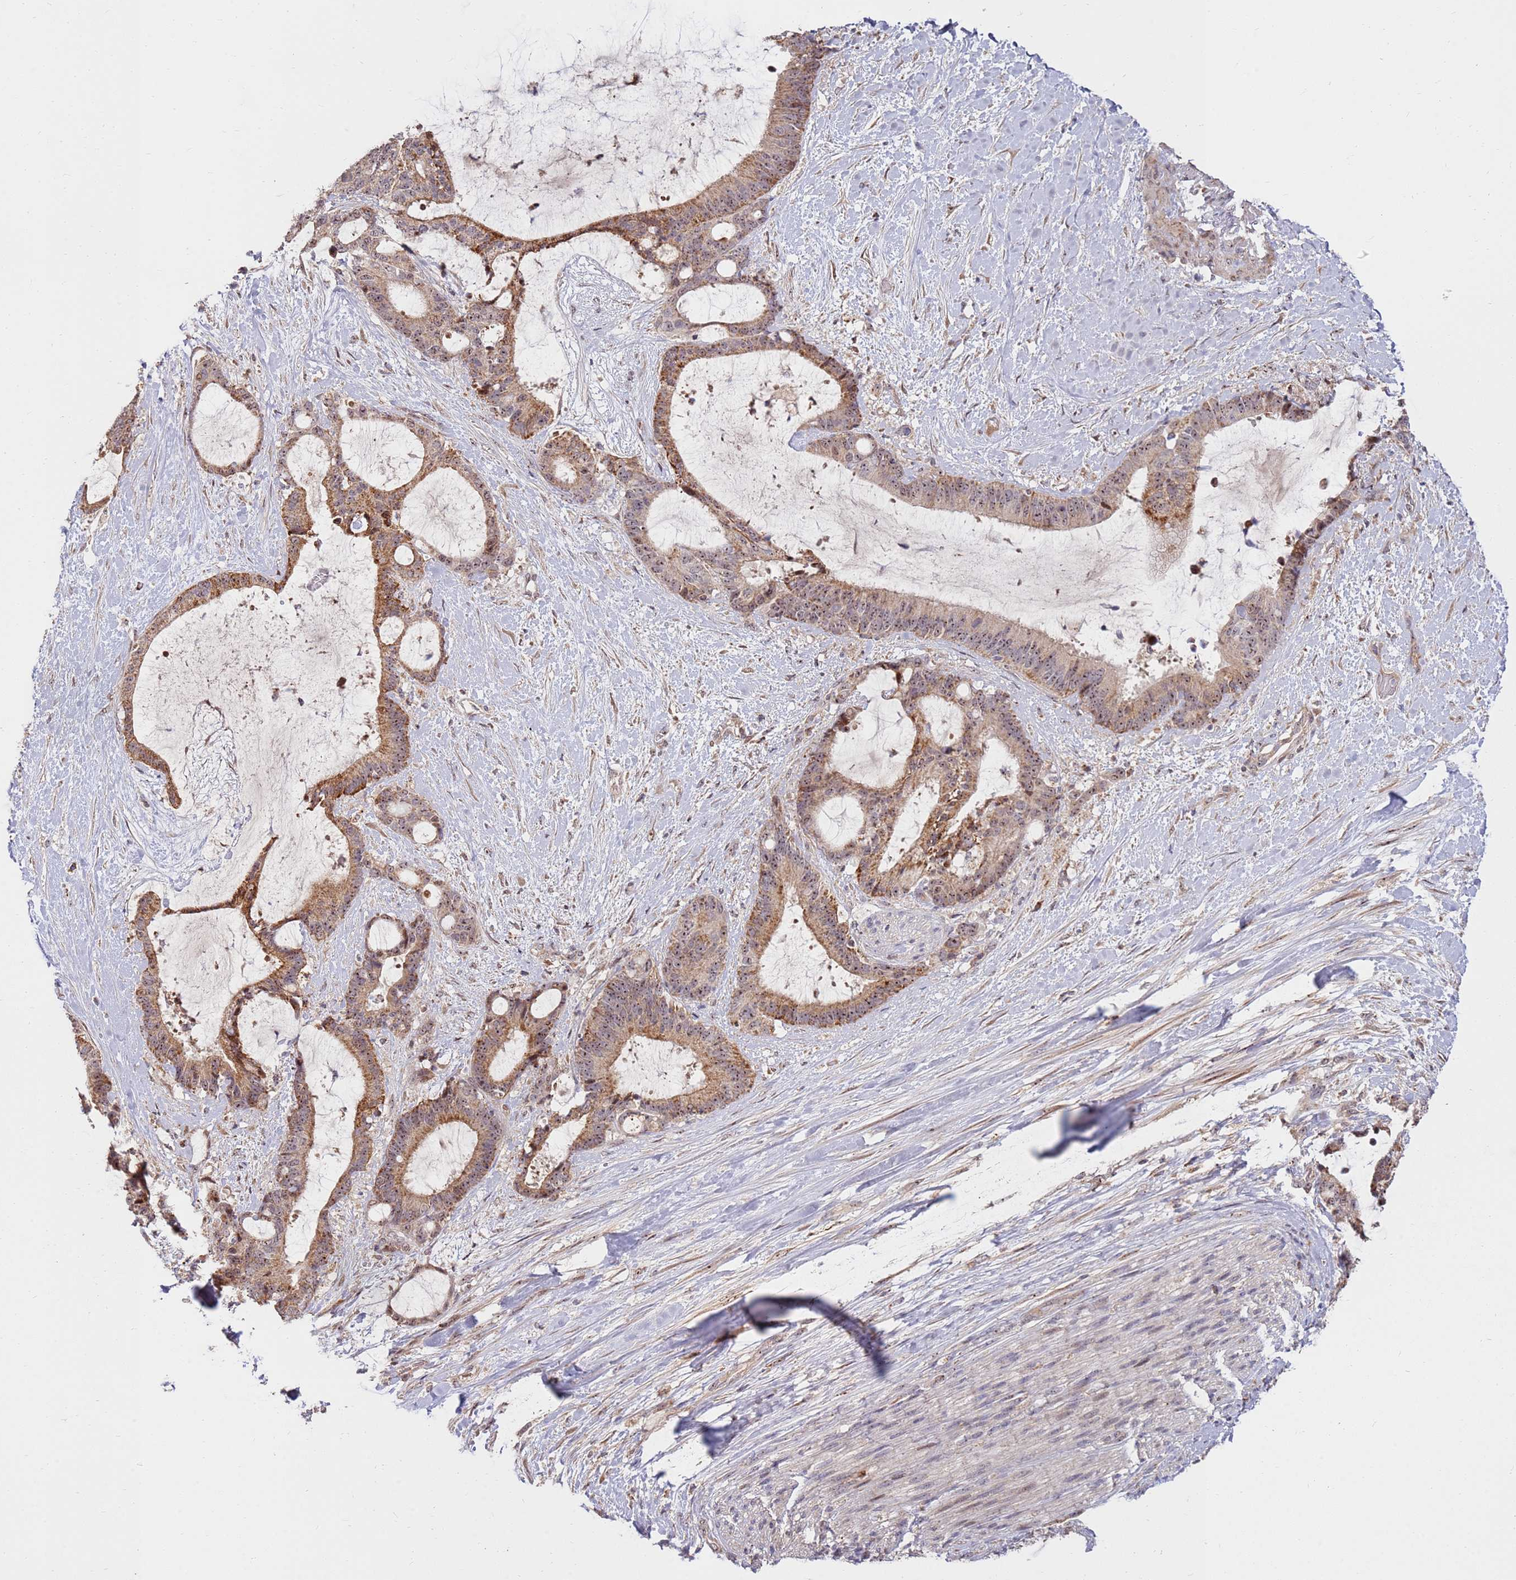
{"staining": {"intensity": "moderate", "quantity": ">75%", "location": "cytoplasmic/membranous,nuclear"}, "tissue": "liver cancer", "cell_type": "Tumor cells", "image_type": "cancer", "snomed": [{"axis": "morphology", "description": "Normal tissue, NOS"}, {"axis": "morphology", "description": "Cholangiocarcinoma"}, {"axis": "topography", "description": "Liver"}, {"axis": "topography", "description": "Peripheral nerve tissue"}], "caption": "Immunohistochemical staining of human liver cancer (cholangiocarcinoma) exhibits medium levels of moderate cytoplasmic/membranous and nuclear expression in approximately >75% of tumor cells.", "gene": "KIF25", "patient": {"sex": "female", "age": 73}}